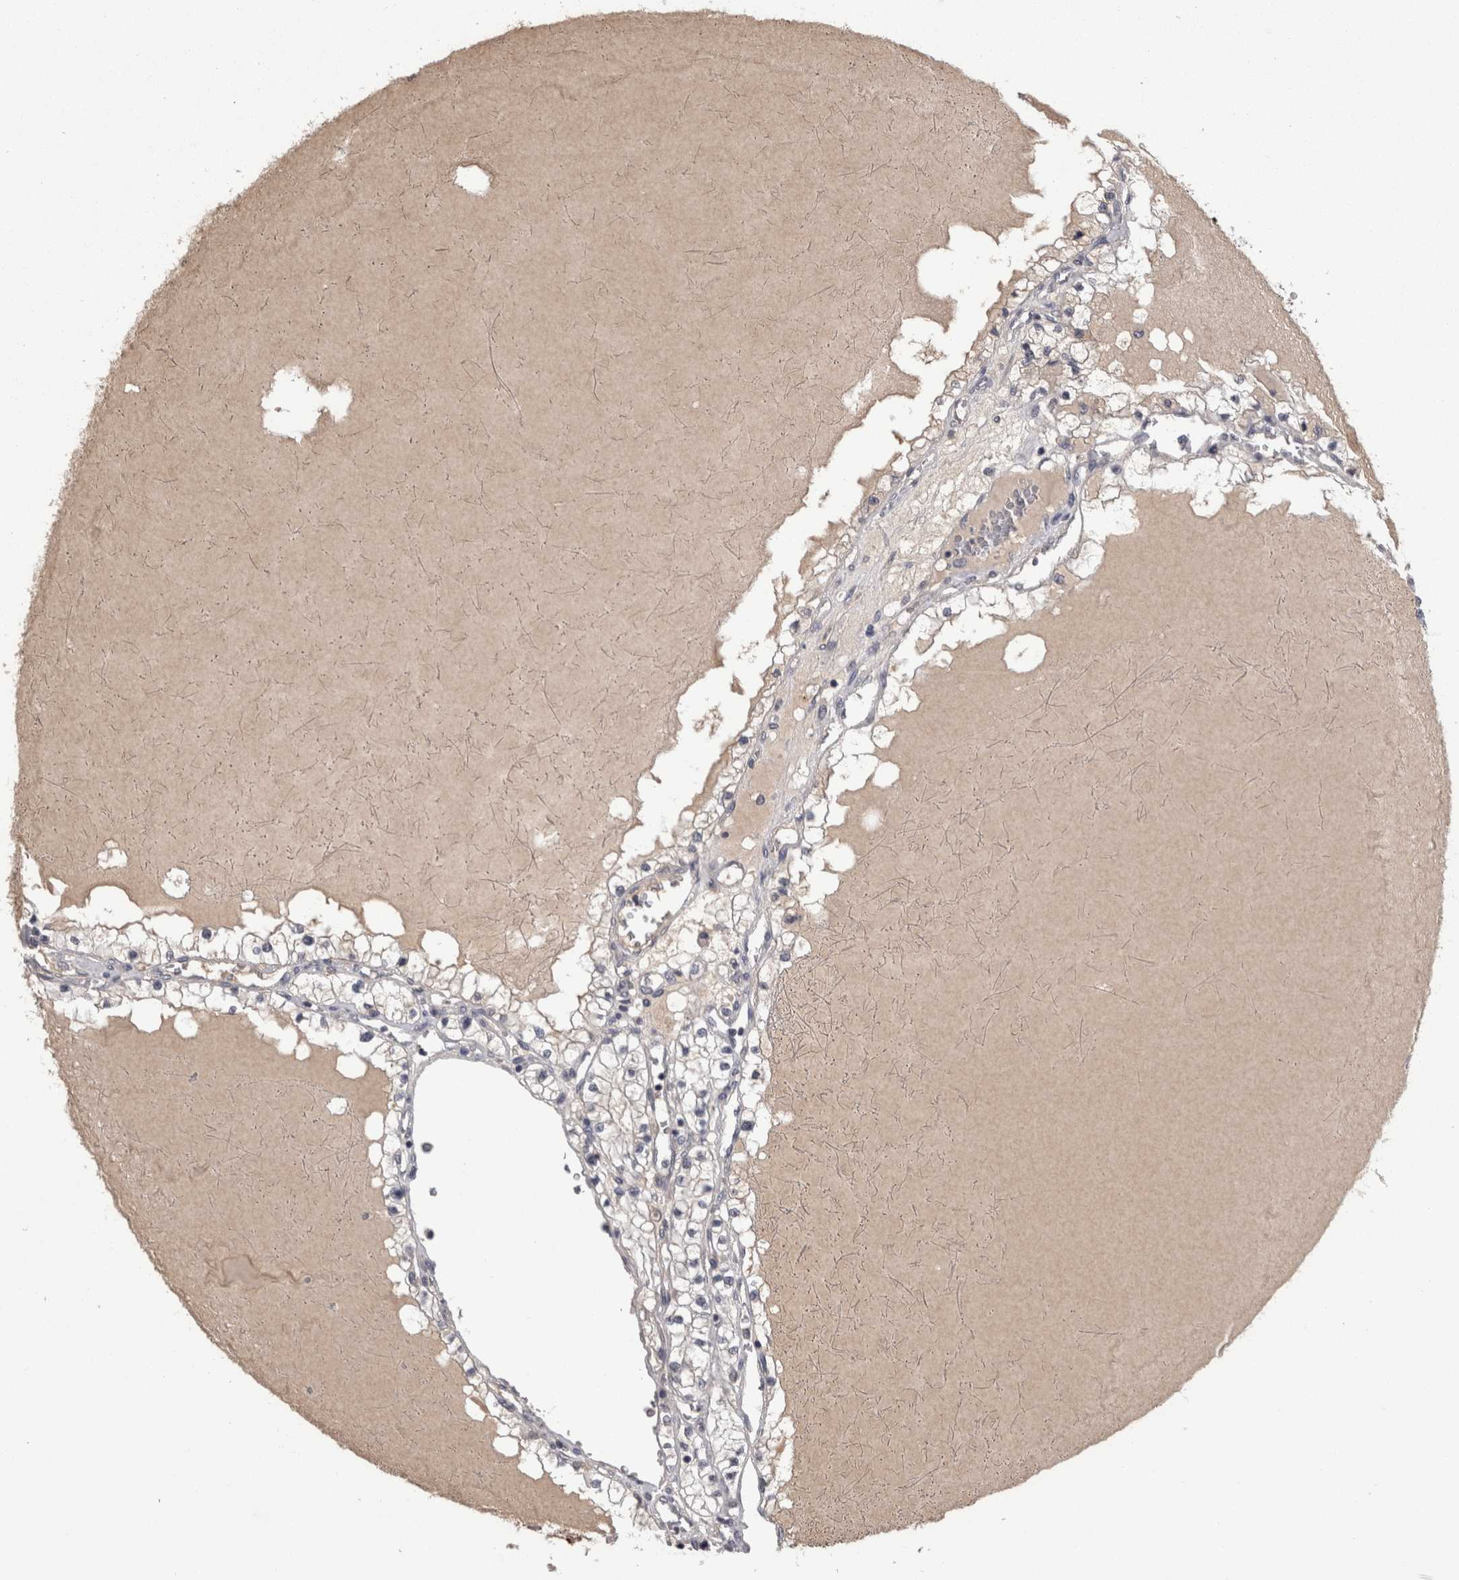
{"staining": {"intensity": "negative", "quantity": "none", "location": "none"}, "tissue": "renal cancer", "cell_type": "Tumor cells", "image_type": "cancer", "snomed": [{"axis": "morphology", "description": "Adenocarcinoma, NOS"}, {"axis": "topography", "description": "Kidney"}], "caption": "Immunohistochemical staining of renal adenocarcinoma shows no significant expression in tumor cells.", "gene": "PON3", "patient": {"sex": "male", "age": 68}}